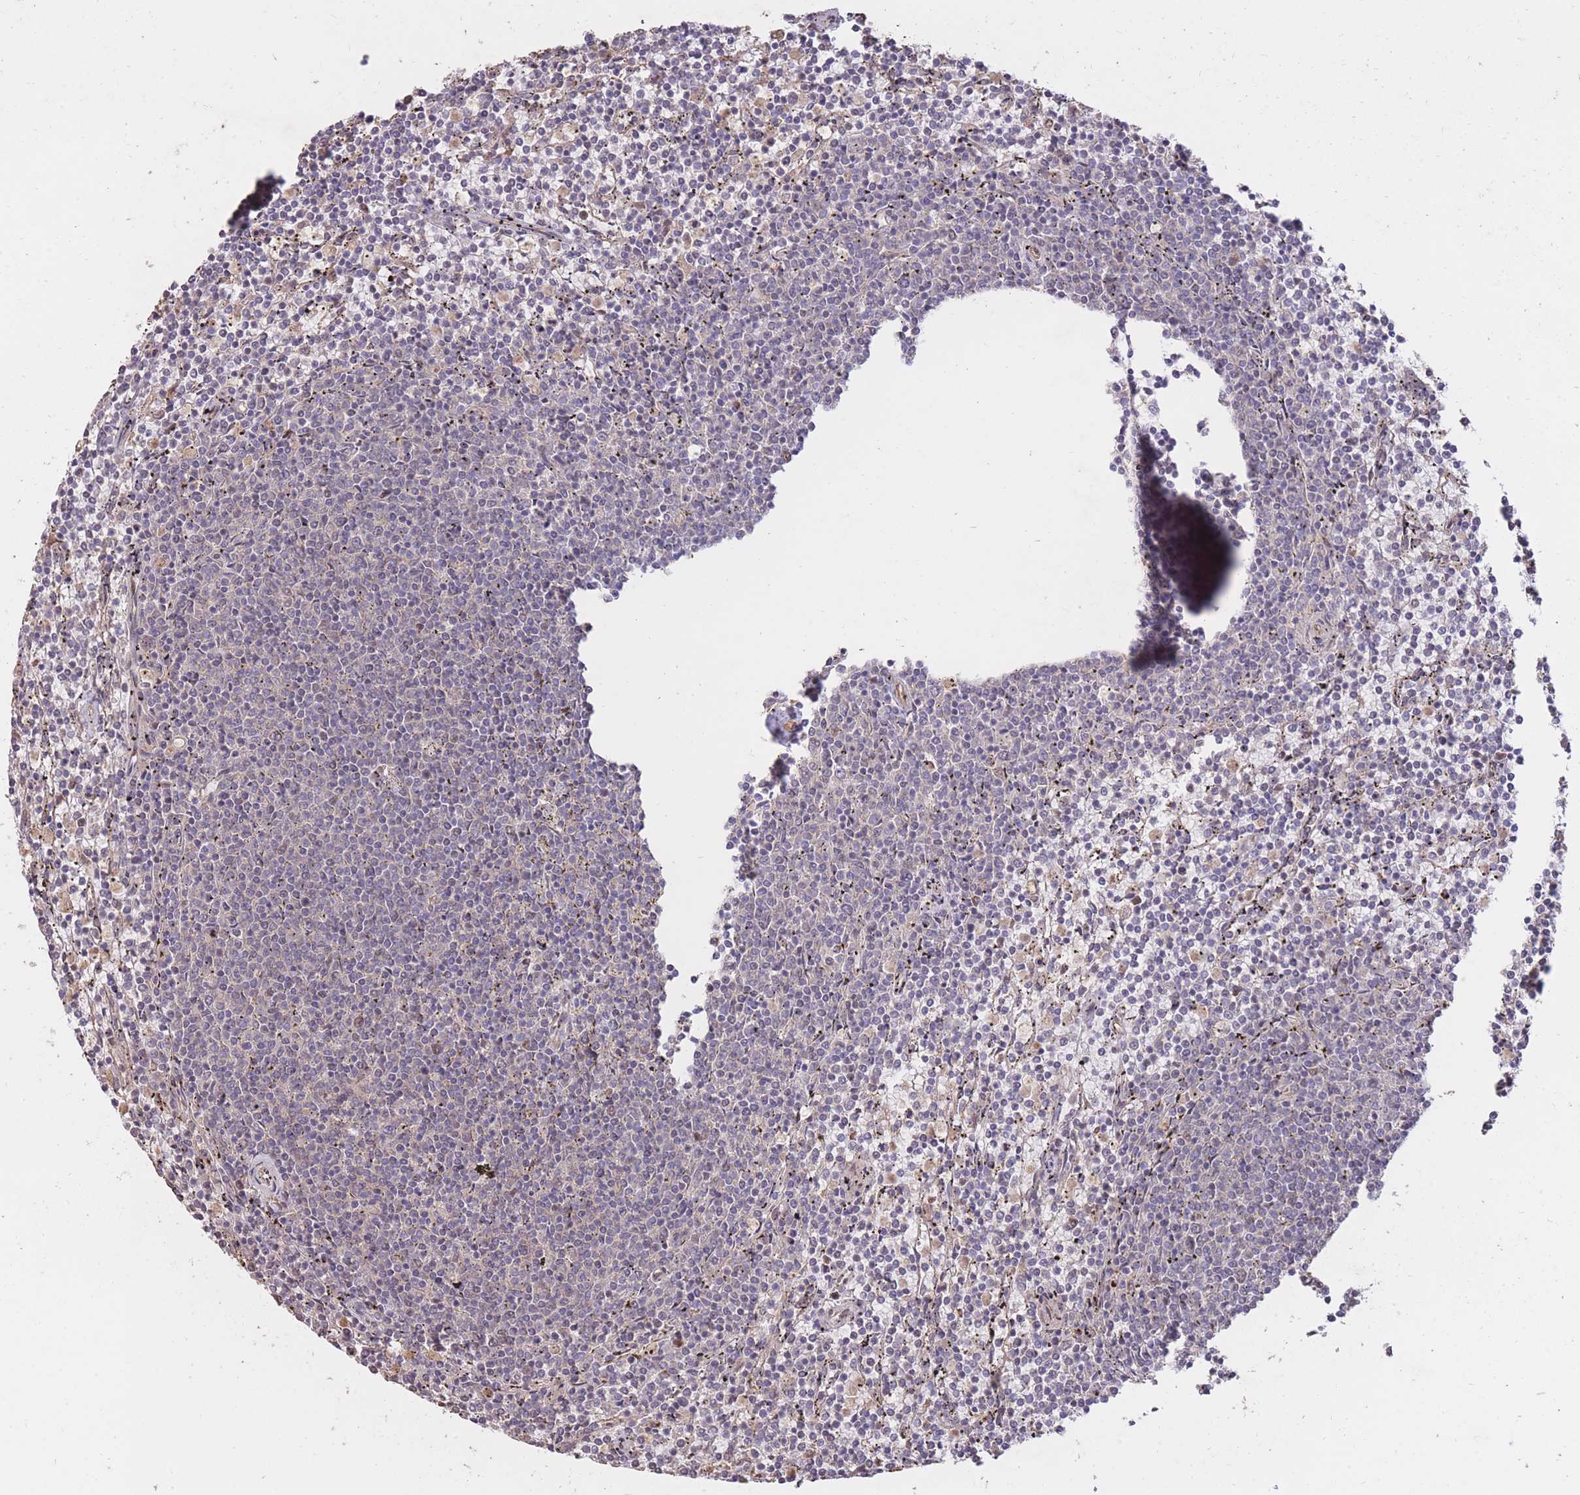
{"staining": {"intensity": "negative", "quantity": "none", "location": "none"}, "tissue": "lymphoma", "cell_type": "Tumor cells", "image_type": "cancer", "snomed": [{"axis": "morphology", "description": "Malignant lymphoma, non-Hodgkin's type, Low grade"}, {"axis": "topography", "description": "Spleen"}], "caption": "This is an immunohistochemistry histopathology image of human lymphoma. There is no positivity in tumor cells.", "gene": "RGS14", "patient": {"sex": "female", "age": 50}}